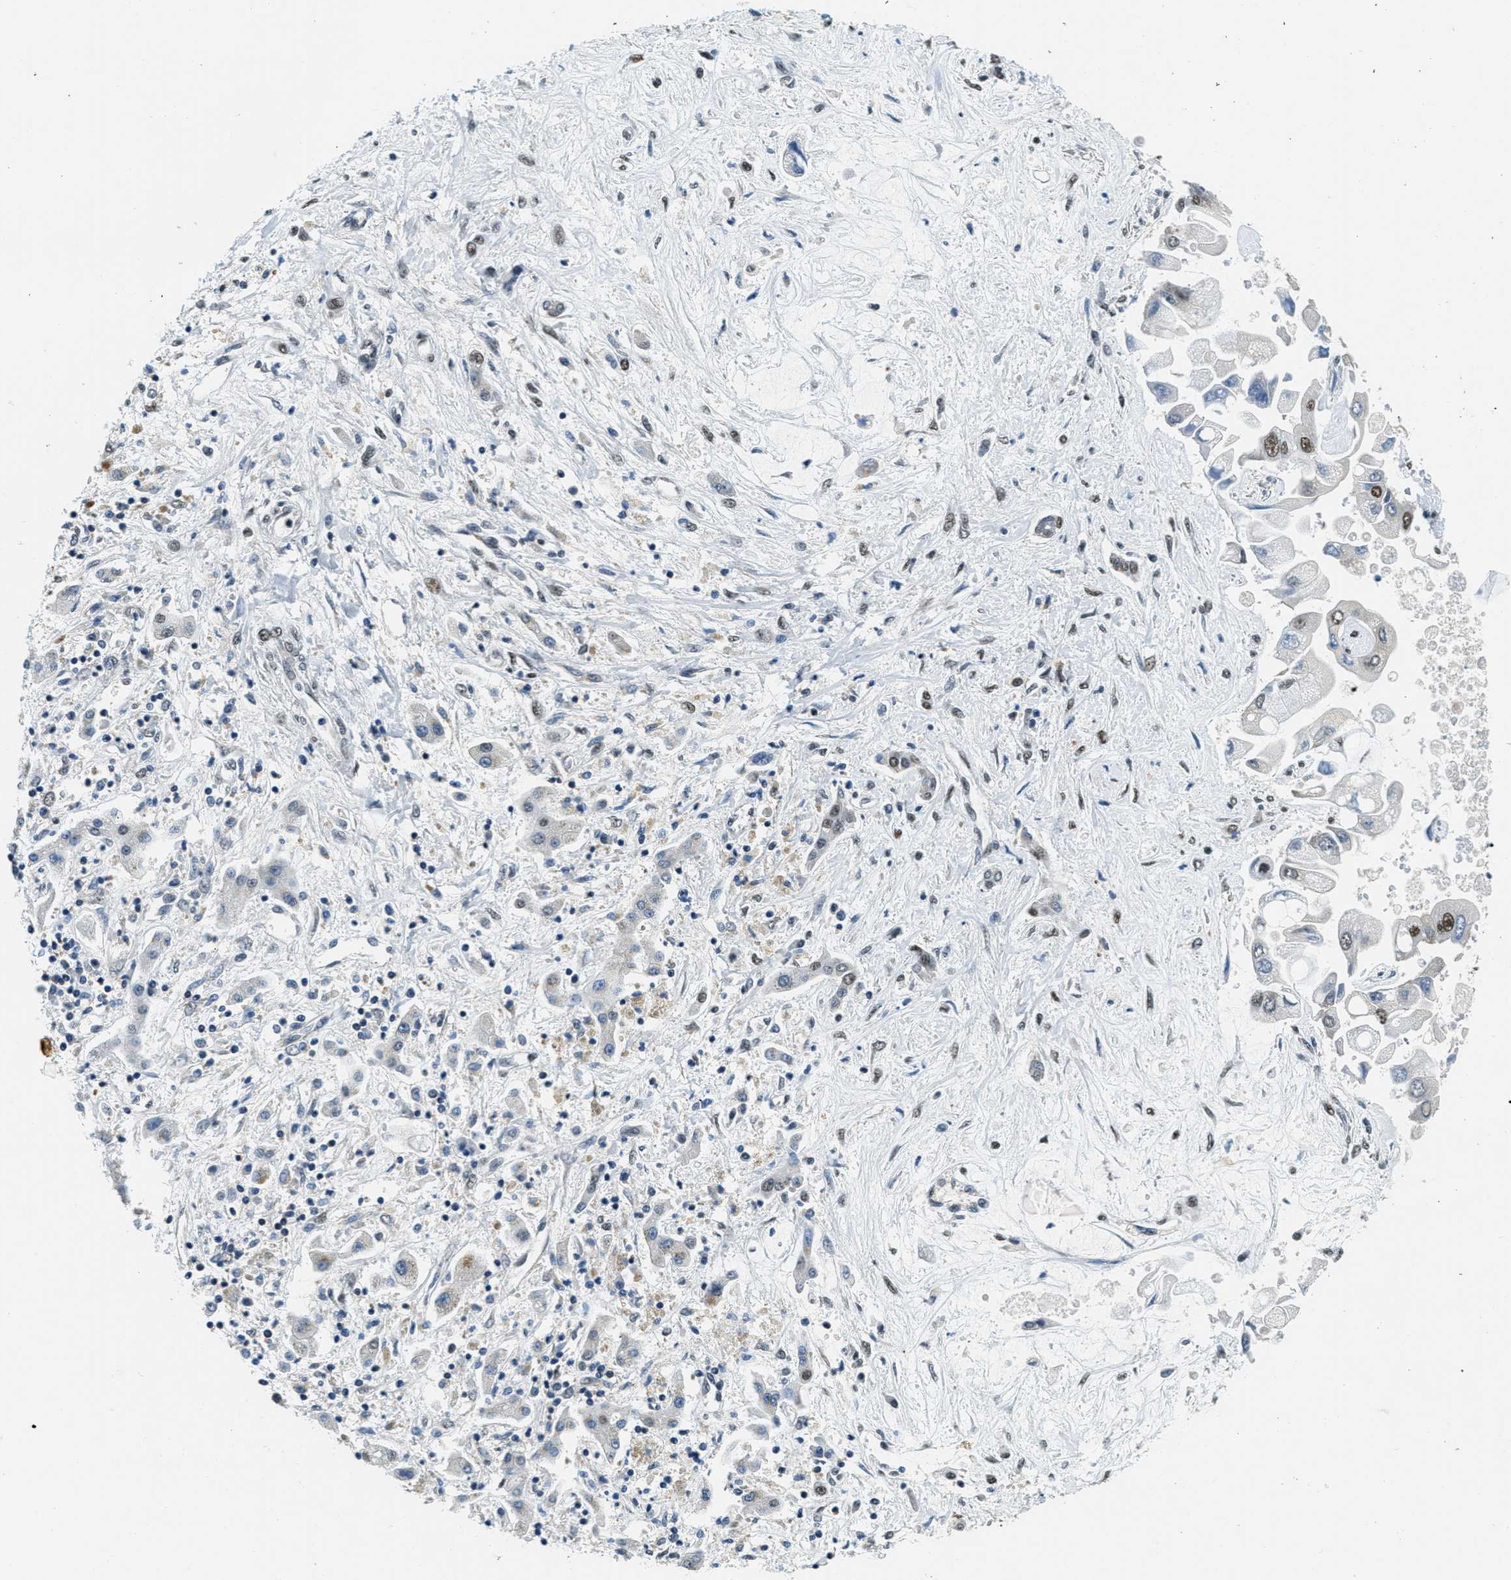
{"staining": {"intensity": "moderate", "quantity": "<25%", "location": "nuclear"}, "tissue": "liver cancer", "cell_type": "Tumor cells", "image_type": "cancer", "snomed": [{"axis": "morphology", "description": "Cholangiocarcinoma"}, {"axis": "topography", "description": "Liver"}], "caption": "Protein staining reveals moderate nuclear positivity in approximately <25% of tumor cells in liver cancer.", "gene": "SSB", "patient": {"sex": "male", "age": 50}}